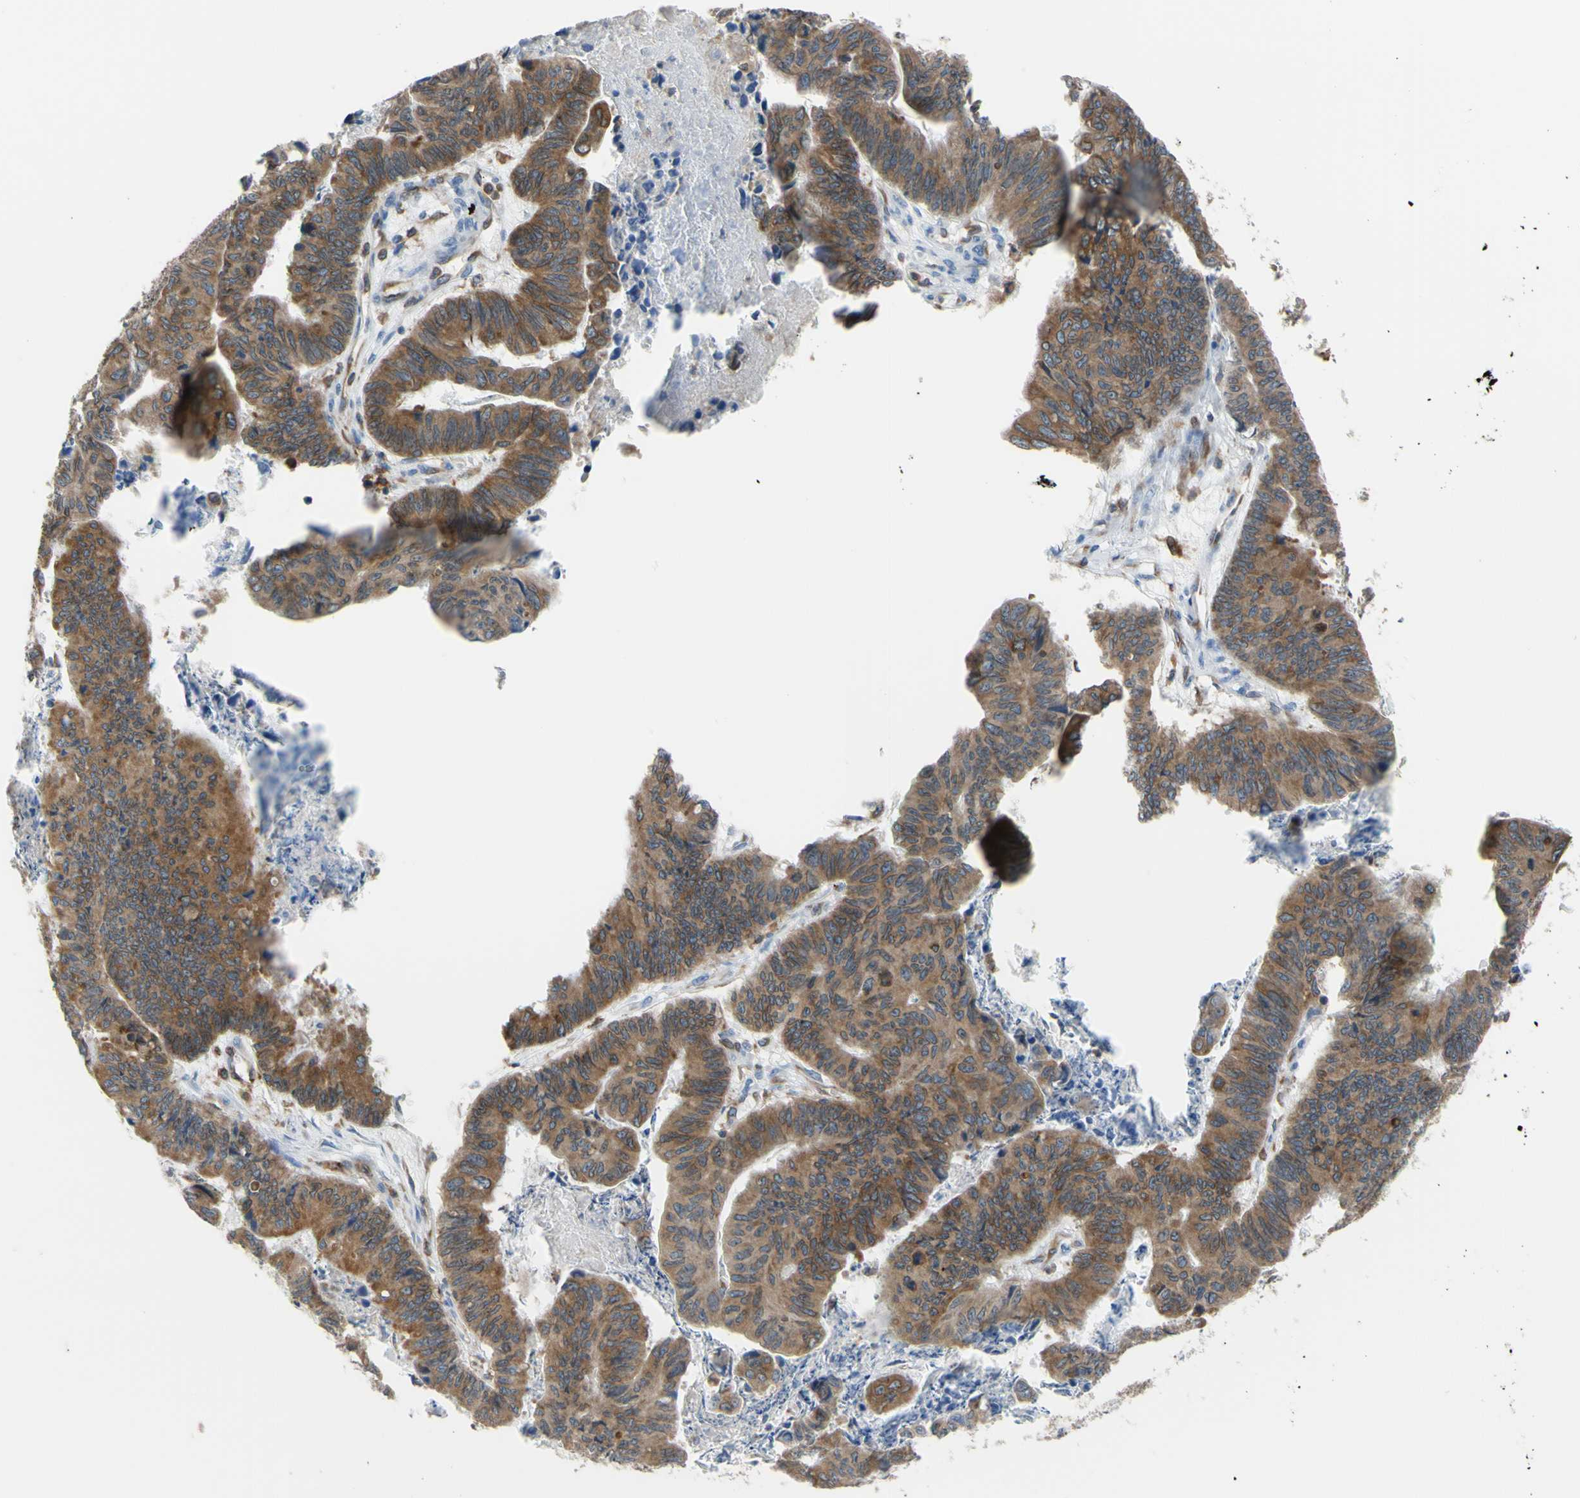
{"staining": {"intensity": "moderate", "quantity": ">75%", "location": "cytoplasmic/membranous"}, "tissue": "stomach cancer", "cell_type": "Tumor cells", "image_type": "cancer", "snomed": [{"axis": "morphology", "description": "Adenocarcinoma, NOS"}, {"axis": "topography", "description": "Stomach, lower"}], "caption": "The immunohistochemical stain shows moderate cytoplasmic/membranous staining in tumor cells of adenocarcinoma (stomach) tissue.", "gene": "MGST2", "patient": {"sex": "male", "age": 77}}